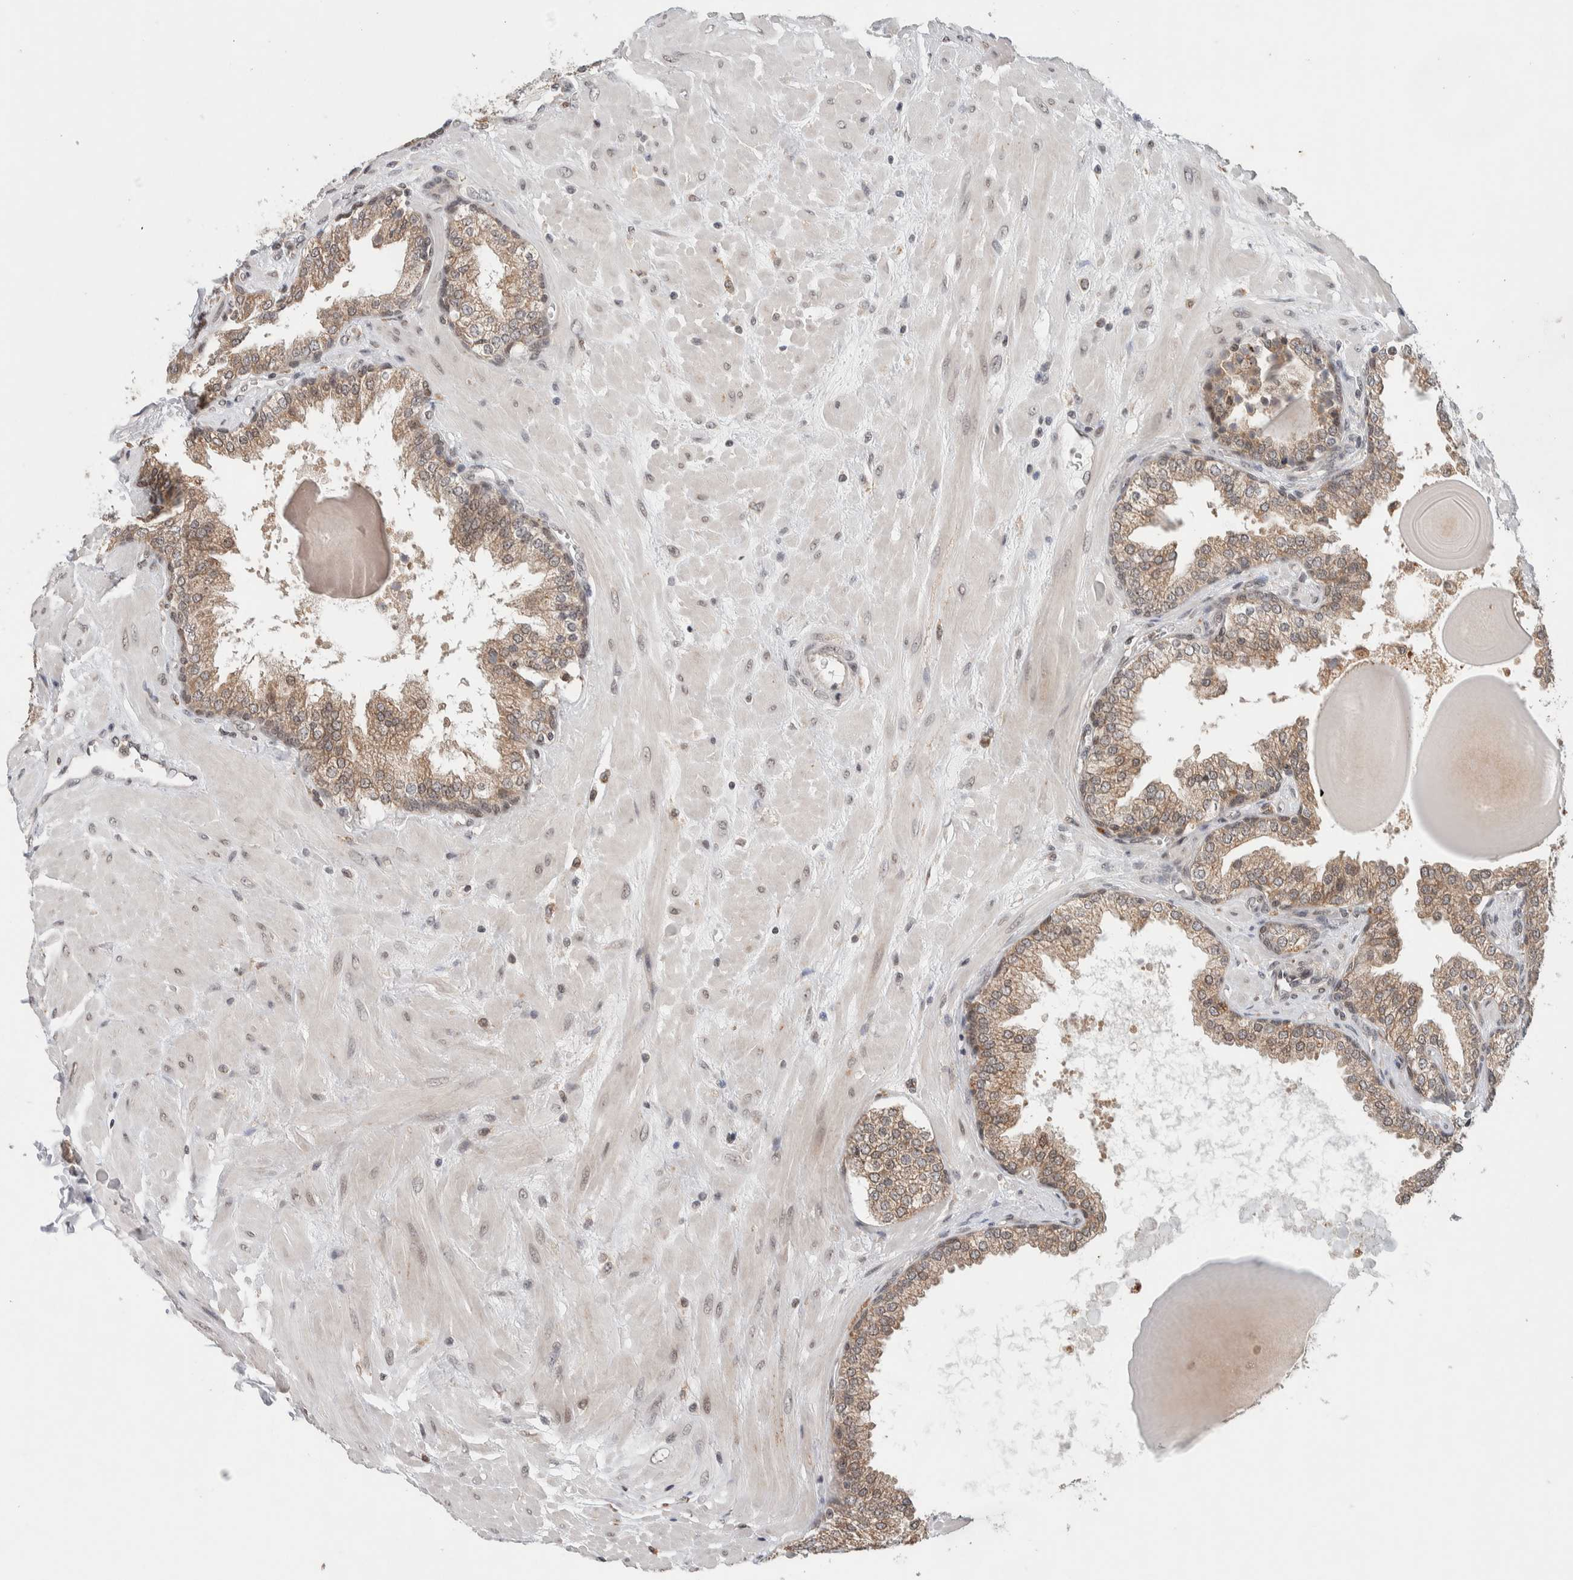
{"staining": {"intensity": "weak", "quantity": ">75%", "location": "cytoplasmic/membranous"}, "tissue": "prostate", "cell_type": "Glandular cells", "image_type": "normal", "snomed": [{"axis": "morphology", "description": "Normal tissue, NOS"}, {"axis": "topography", "description": "Prostate"}], "caption": "Immunohistochemistry of benign prostate demonstrates low levels of weak cytoplasmic/membranous expression in approximately >75% of glandular cells.", "gene": "KCNK1", "patient": {"sex": "male", "age": 51}}